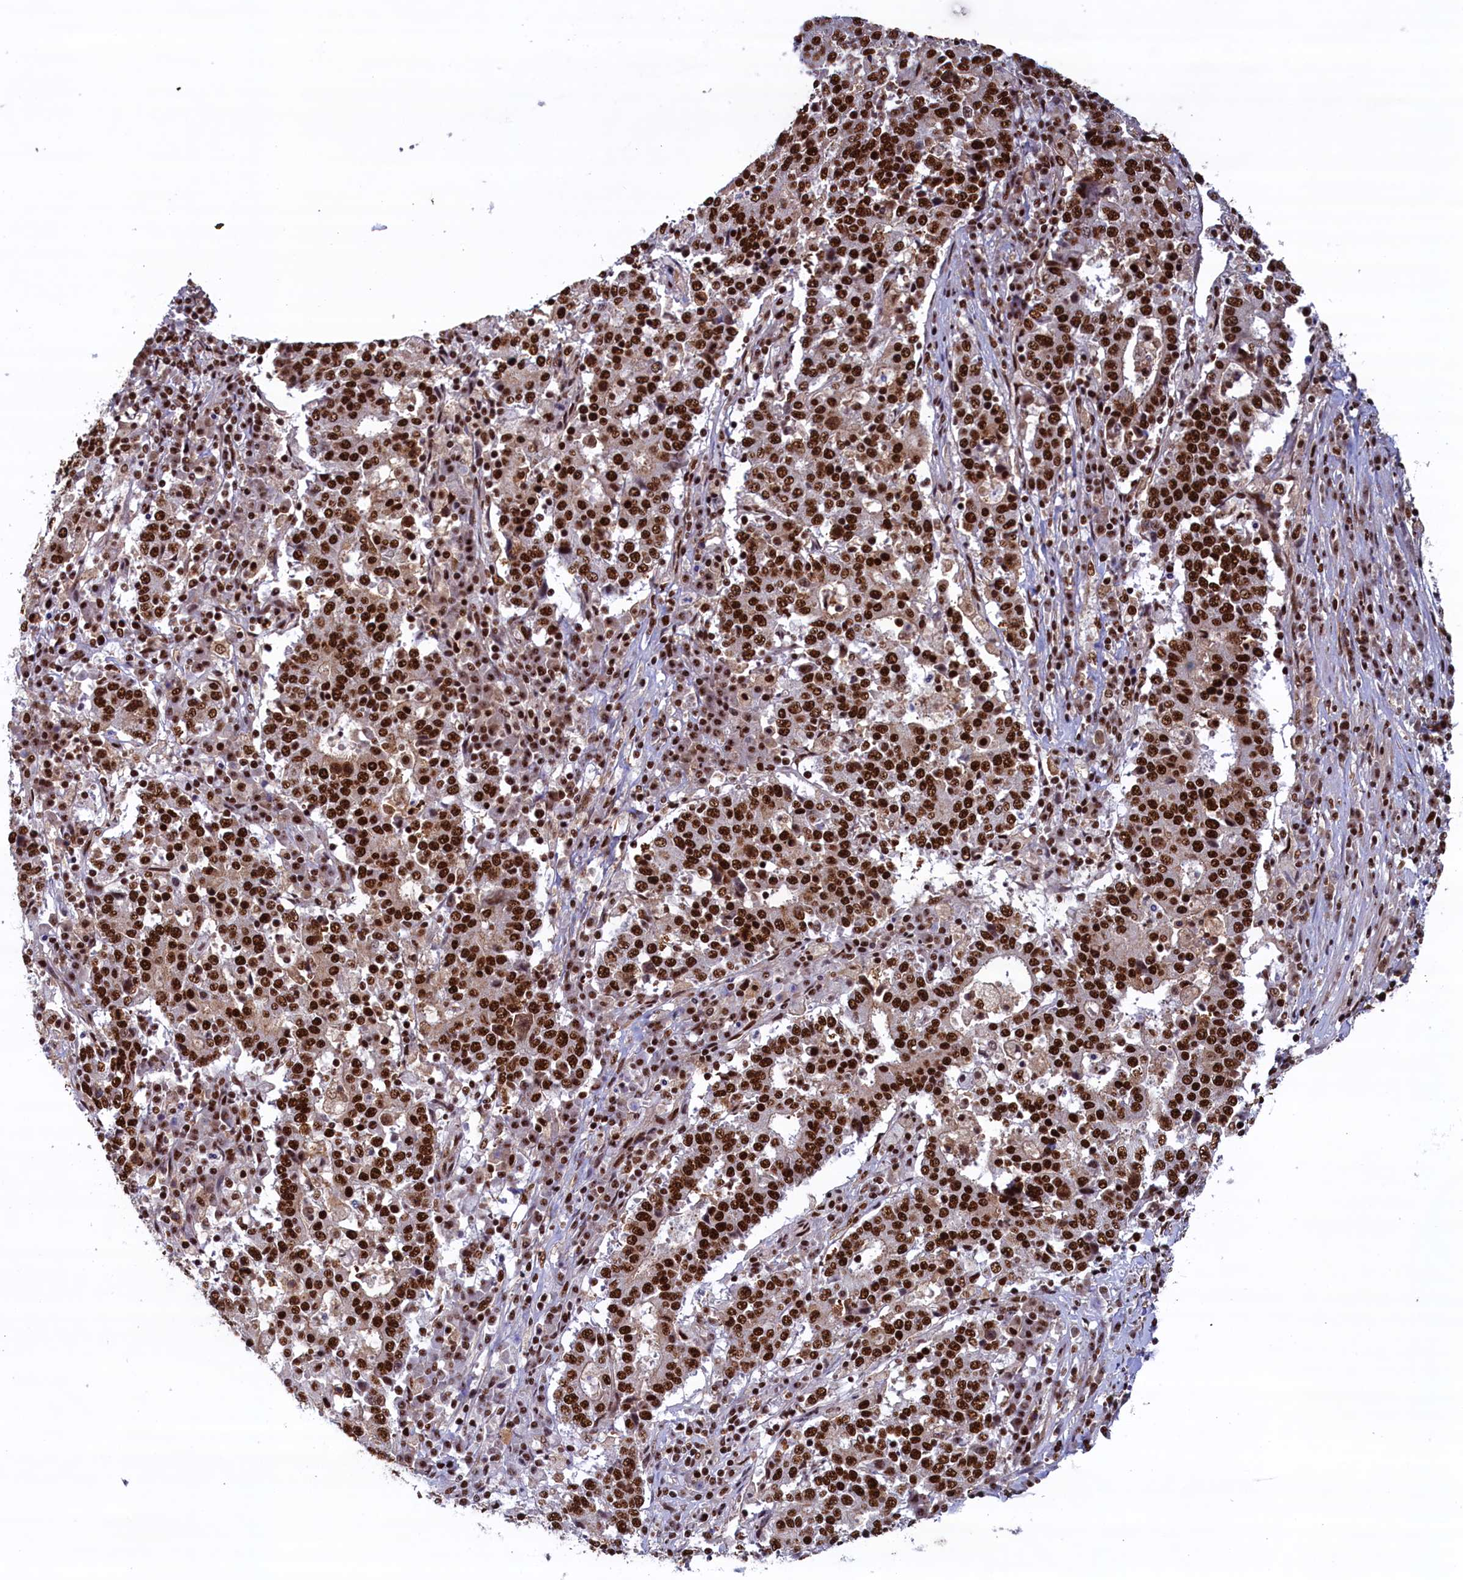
{"staining": {"intensity": "strong", "quantity": ">75%", "location": "nuclear"}, "tissue": "stomach cancer", "cell_type": "Tumor cells", "image_type": "cancer", "snomed": [{"axis": "morphology", "description": "Adenocarcinoma, NOS"}, {"axis": "topography", "description": "Stomach"}], "caption": "Tumor cells demonstrate high levels of strong nuclear positivity in about >75% of cells in human adenocarcinoma (stomach).", "gene": "ZC3H18", "patient": {"sex": "male", "age": 59}}